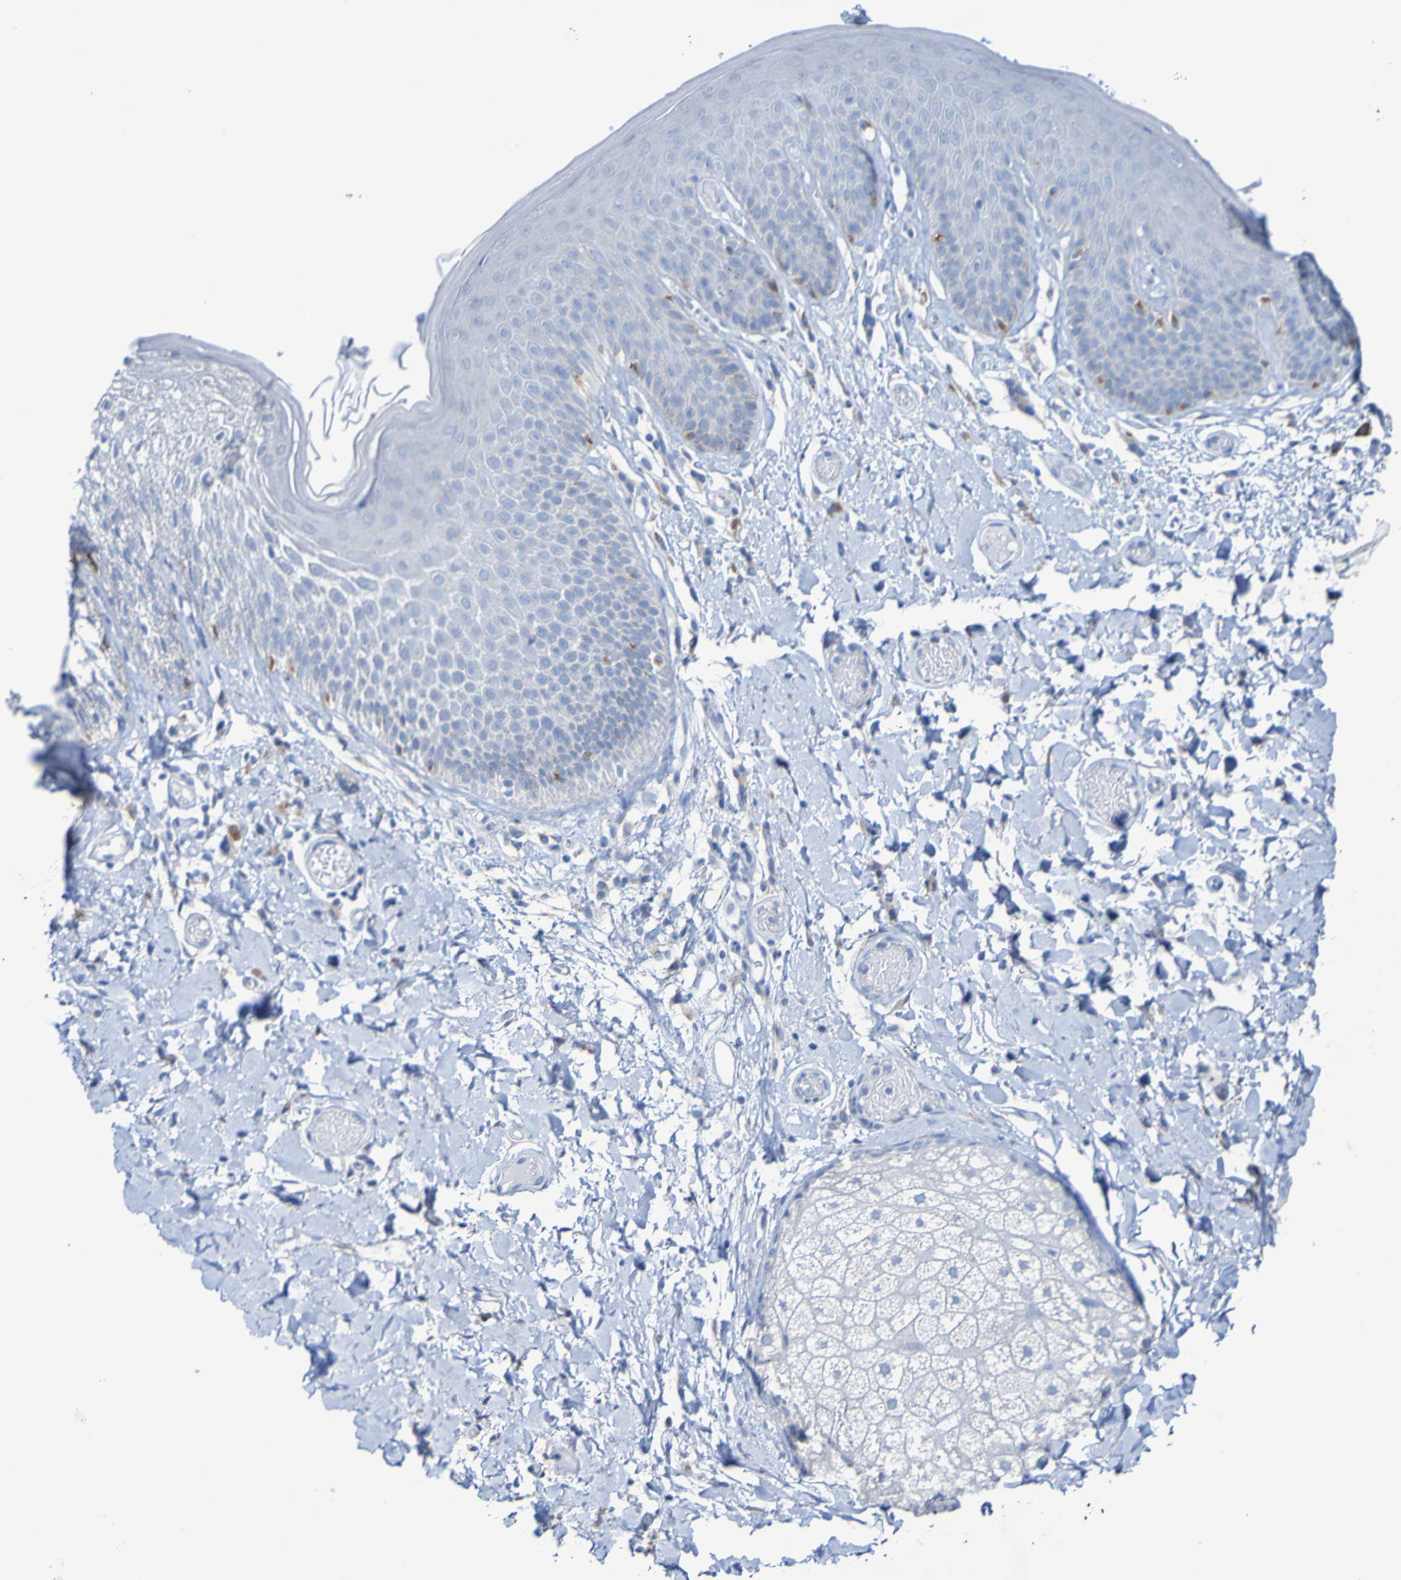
{"staining": {"intensity": "negative", "quantity": "none", "location": "none"}, "tissue": "skin", "cell_type": "Epidermal cells", "image_type": "normal", "snomed": [{"axis": "morphology", "description": "Normal tissue, NOS"}, {"axis": "topography", "description": "Vulva"}], "caption": "DAB (3,3'-diaminobenzidine) immunohistochemical staining of benign human skin shows no significant positivity in epidermal cells. Brightfield microscopy of IHC stained with DAB (brown) and hematoxylin (blue), captured at high magnification.", "gene": "ACMSD", "patient": {"sex": "female", "age": 73}}